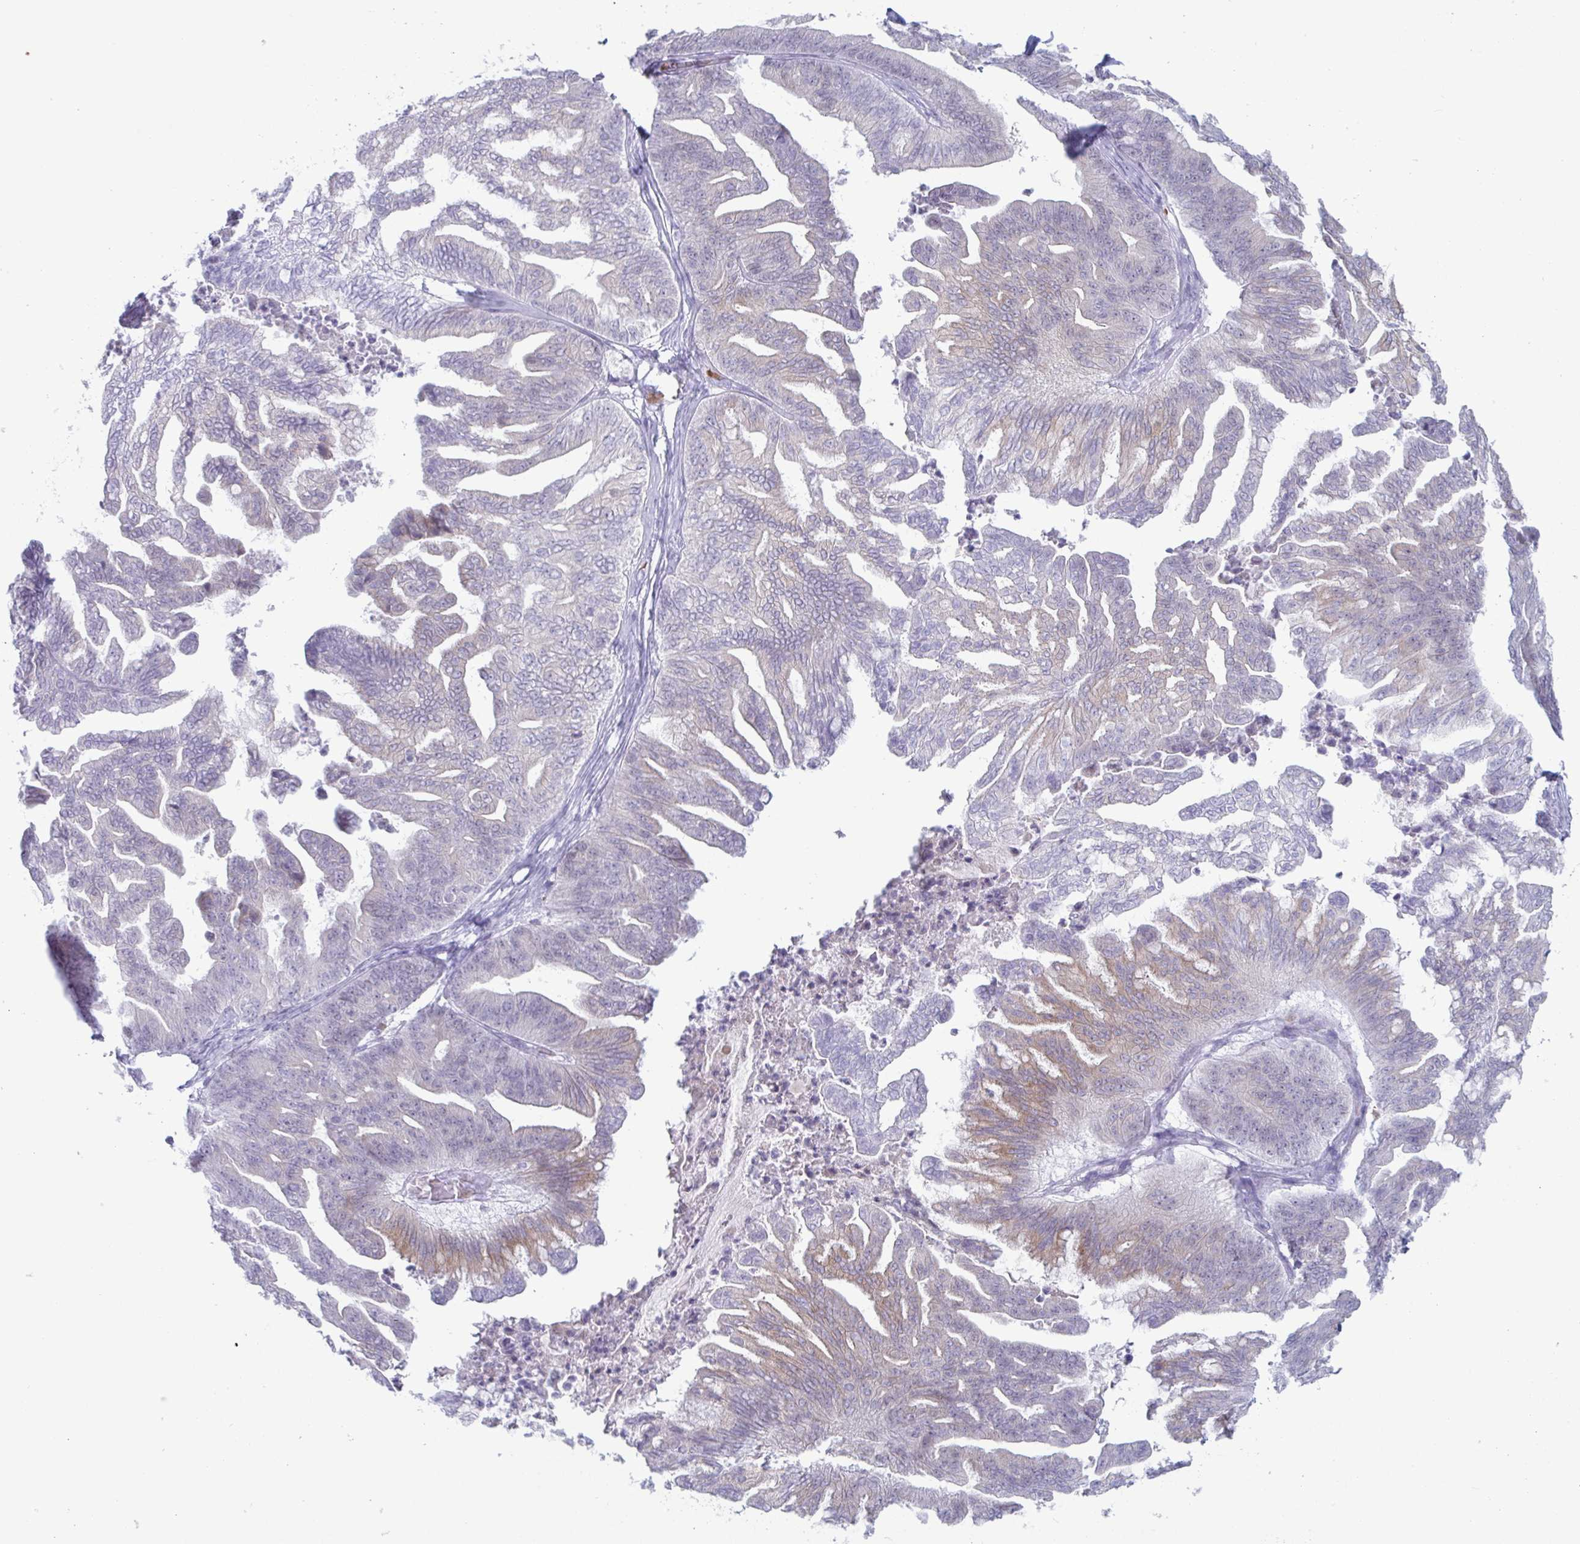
{"staining": {"intensity": "moderate", "quantity": "<25%", "location": "cytoplasmic/membranous"}, "tissue": "ovarian cancer", "cell_type": "Tumor cells", "image_type": "cancer", "snomed": [{"axis": "morphology", "description": "Cystadenocarcinoma, mucinous, NOS"}, {"axis": "topography", "description": "Ovary"}], "caption": "Moderate cytoplasmic/membranous protein expression is present in about <25% of tumor cells in ovarian cancer.", "gene": "CYP4F11", "patient": {"sex": "female", "age": 67}}